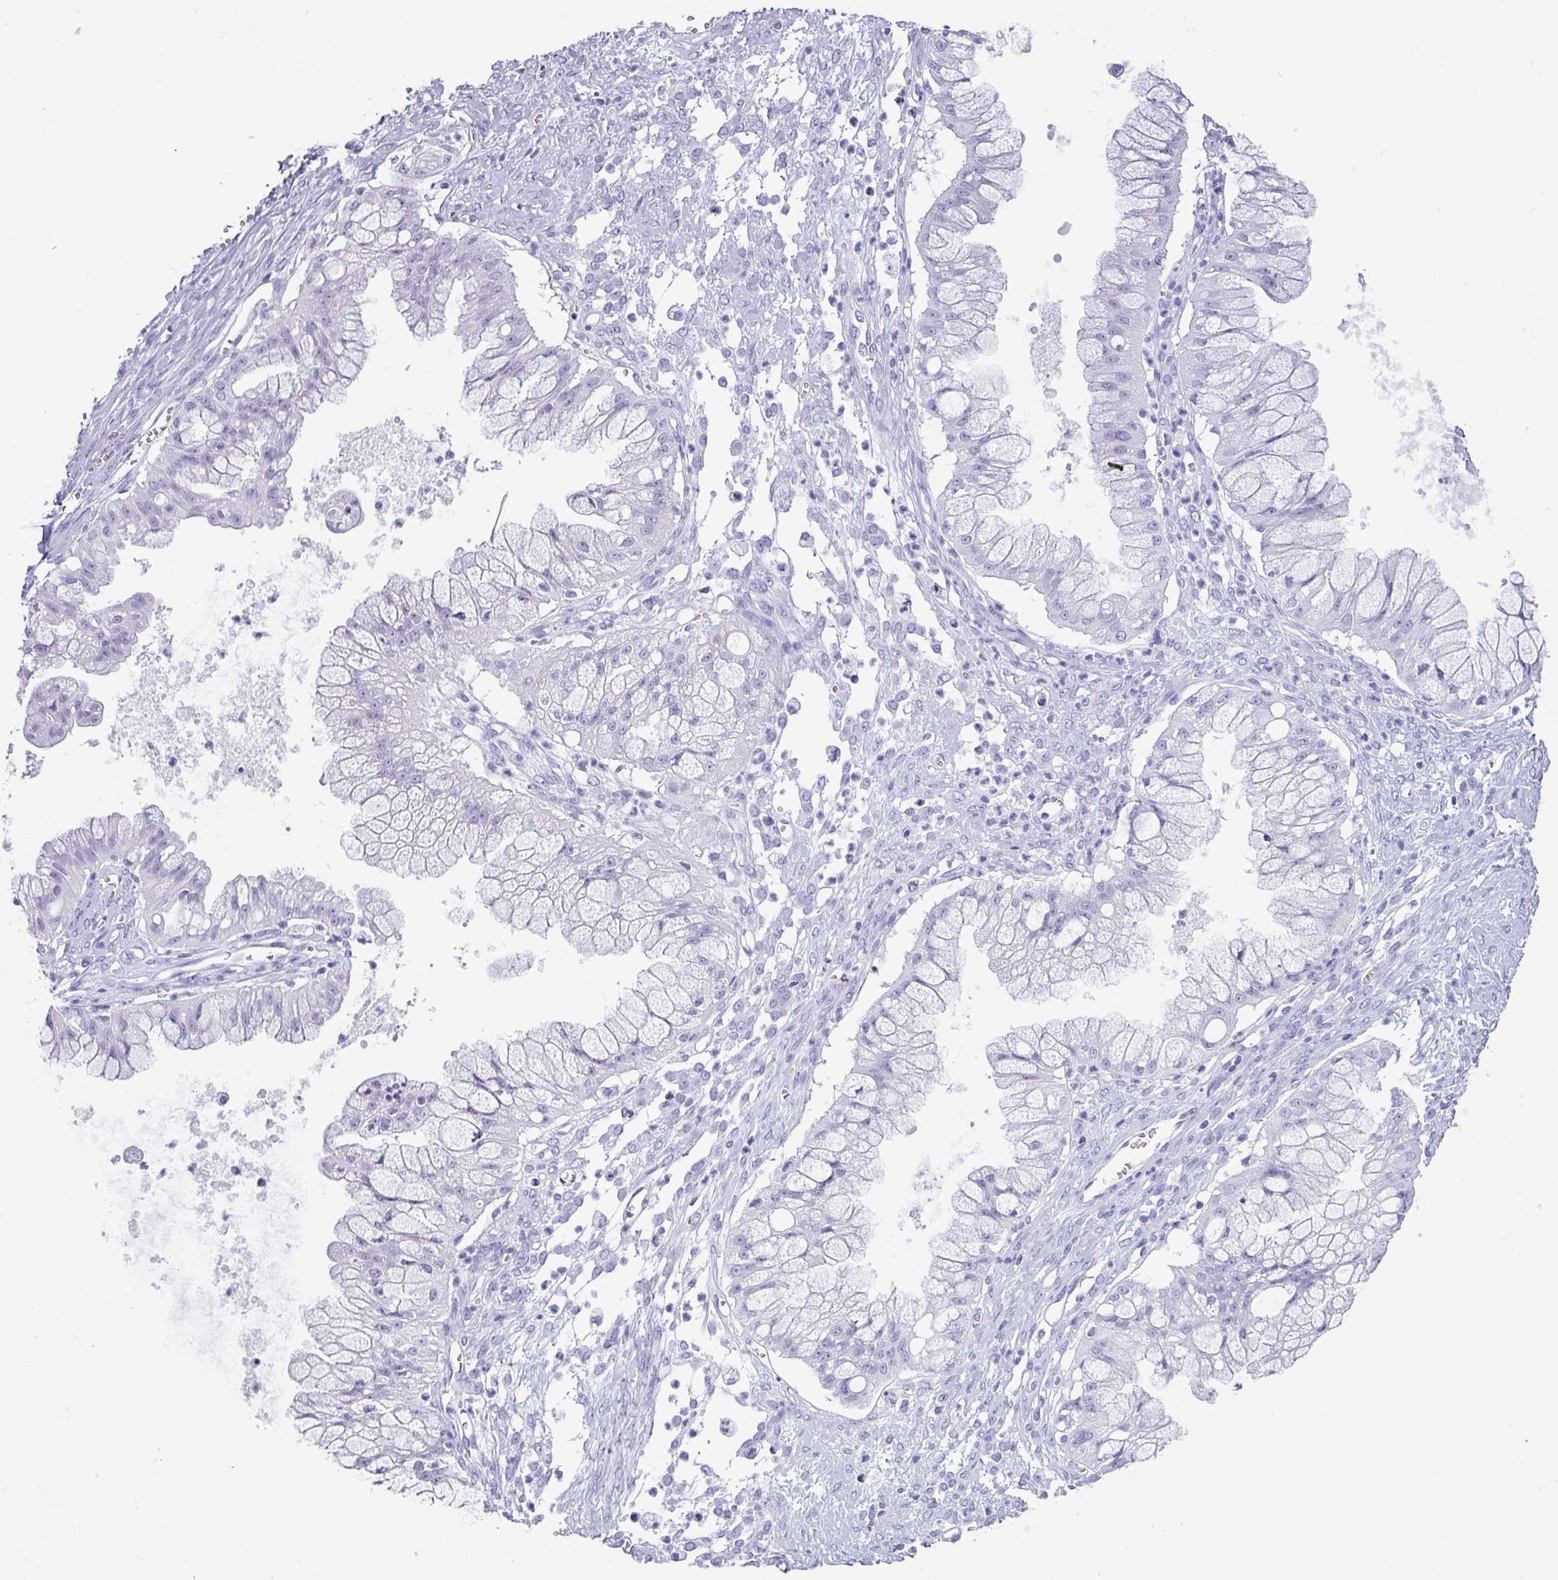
{"staining": {"intensity": "negative", "quantity": "none", "location": "none"}, "tissue": "ovarian cancer", "cell_type": "Tumor cells", "image_type": "cancer", "snomed": [{"axis": "morphology", "description": "Cystadenocarcinoma, mucinous, NOS"}, {"axis": "topography", "description": "Ovary"}], "caption": "IHC photomicrograph of human ovarian cancer stained for a protein (brown), which demonstrates no positivity in tumor cells.", "gene": "CRYBB2", "patient": {"sex": "female", "age": 70}}